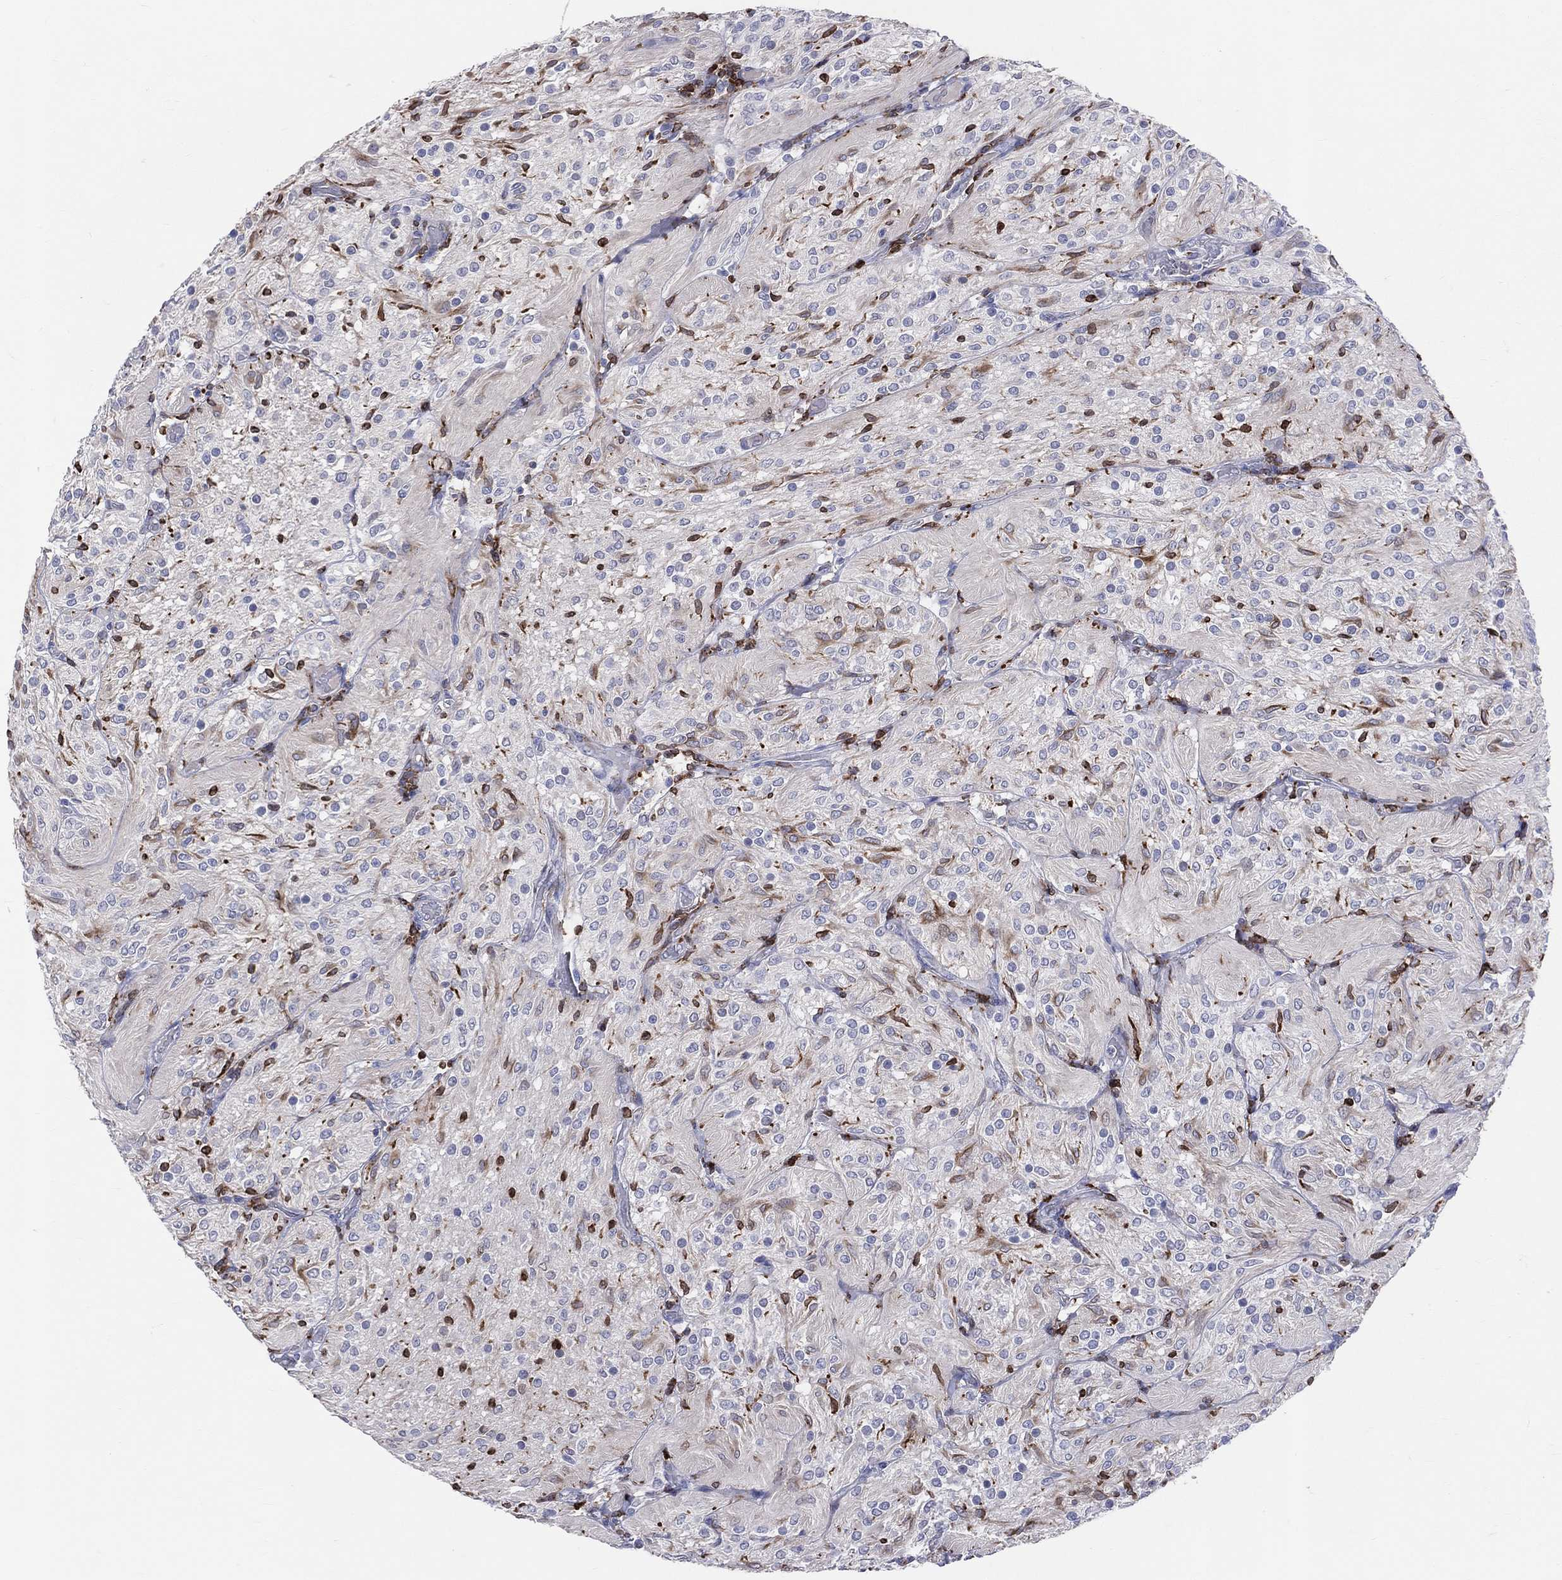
{"staining": {"intensity": "negative", "quantity": "none", "location": "none"}, "tissue": "glioma", "cell_type": "Tumor cells", "image_type": "cancer", "snomed": [{"axis": "morphology", "description": "Glioma, malignant, Low grade"}, {"axis": "topography", "description": "Brain"}], "caption": "This image is of malignant low-grade glioma stained with immunohistochemistry to label a protein in brown with the nuclei are counter-stained blue. There is no positivity in tumor cells. The staining is performed using DAB brown chromogen with nuclei counter-stained in using hematoxylin.", "gene": "CD74", "patient": {"sex": "male", "age": 3}}